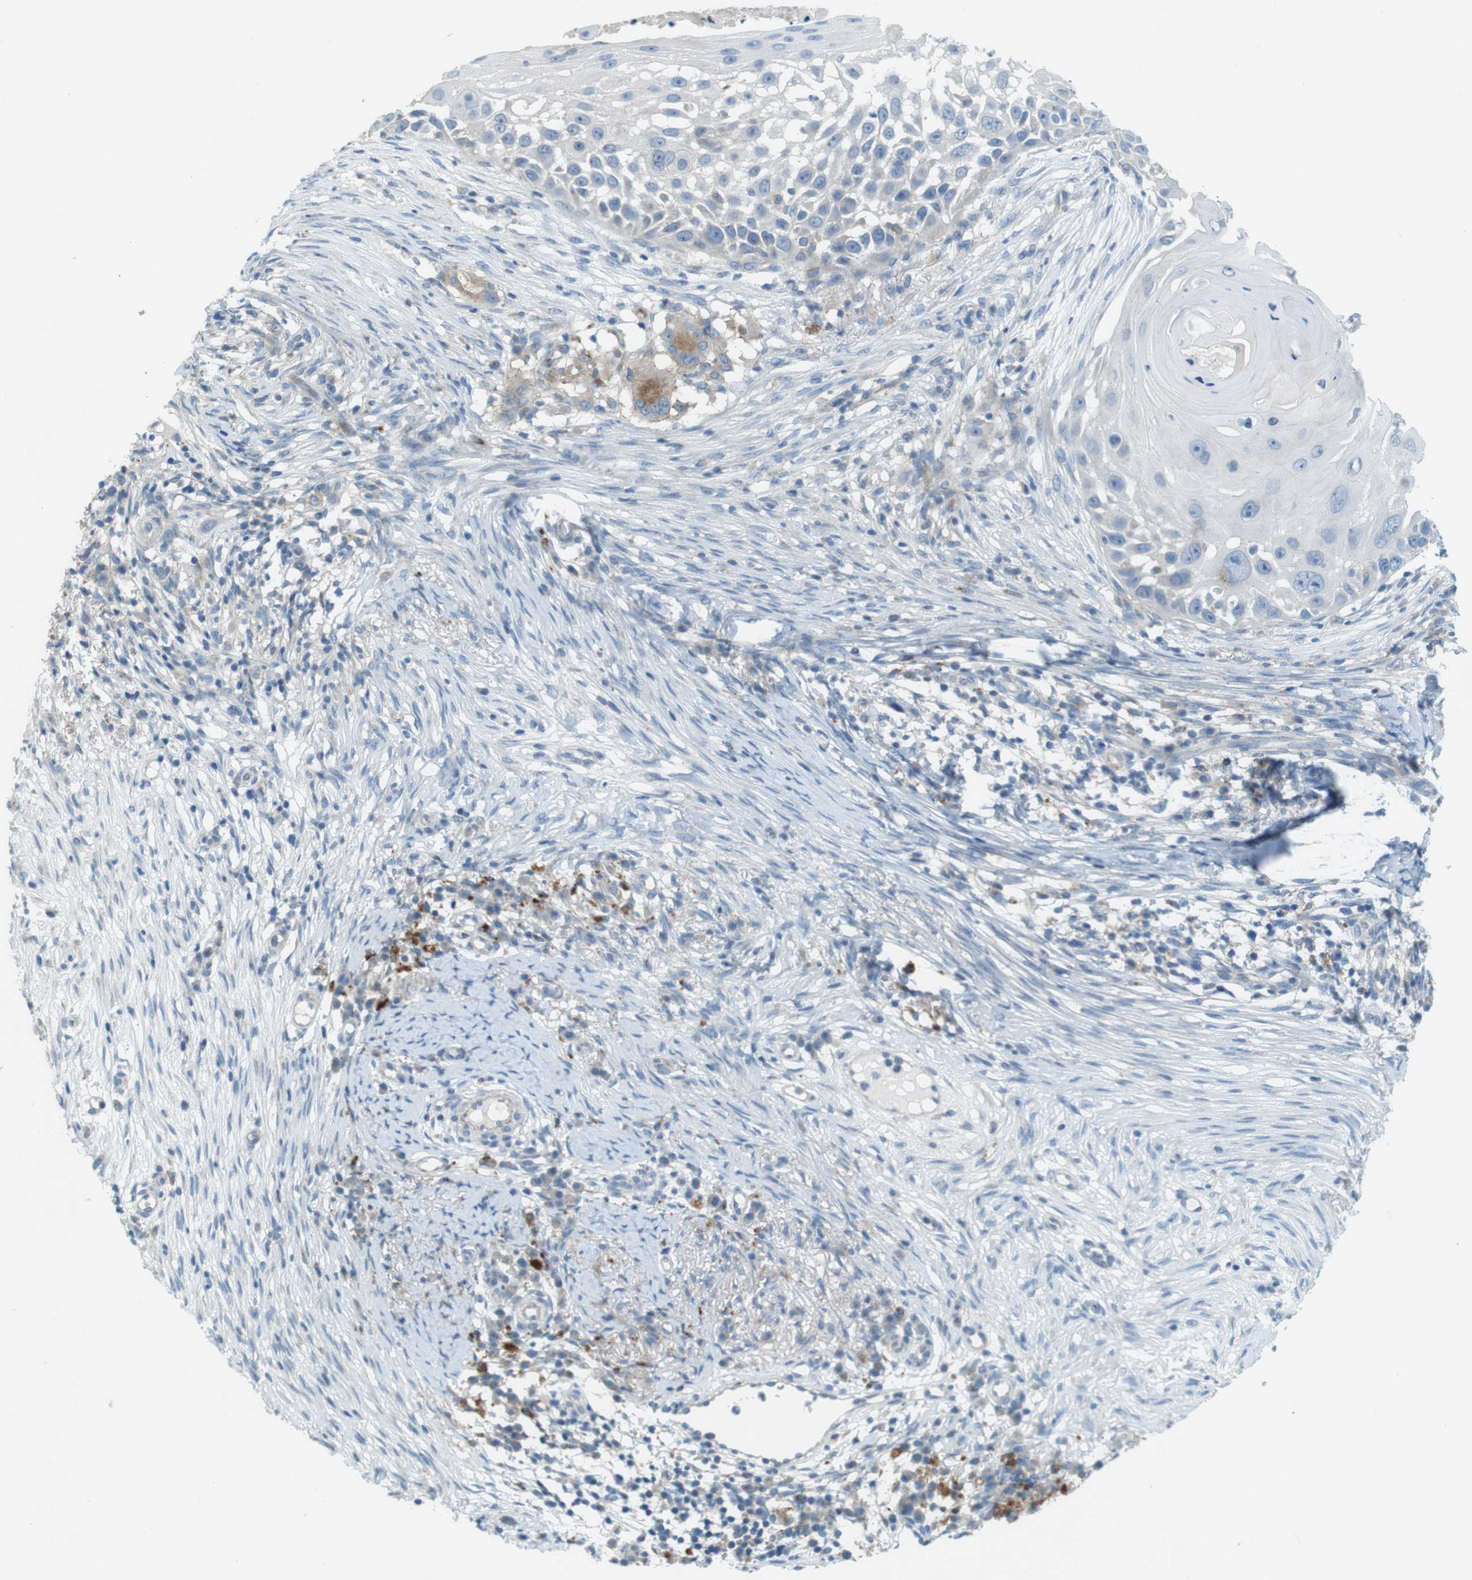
{"staining": {"intensity": "negative", "quantity": "none", "location": "none"}, "tissue": "skin cancer", "cell_type": "Tumor cells", "image_type": "cancer", "snomed": [{"axis": "morphology", "description": "Squamous cell carcinoma, NOS"}, {"axis": "topography", "description": "Skin"}], "caption": "Immunohistochemistry (IHC) micrograph of human skin cancer (squamous cell carcinoma) stained for a protein (brown), which reveals no staining in tumor cells. The staining was performed using DAB (3,3'-diaminobenzidine) to visualize the protein expression in brown, while the nuclei were stained in blue with hematoxylin (Magnification: 20x).", "gene": "TYW1", "patient": {"sex": "female", "age": 44}}